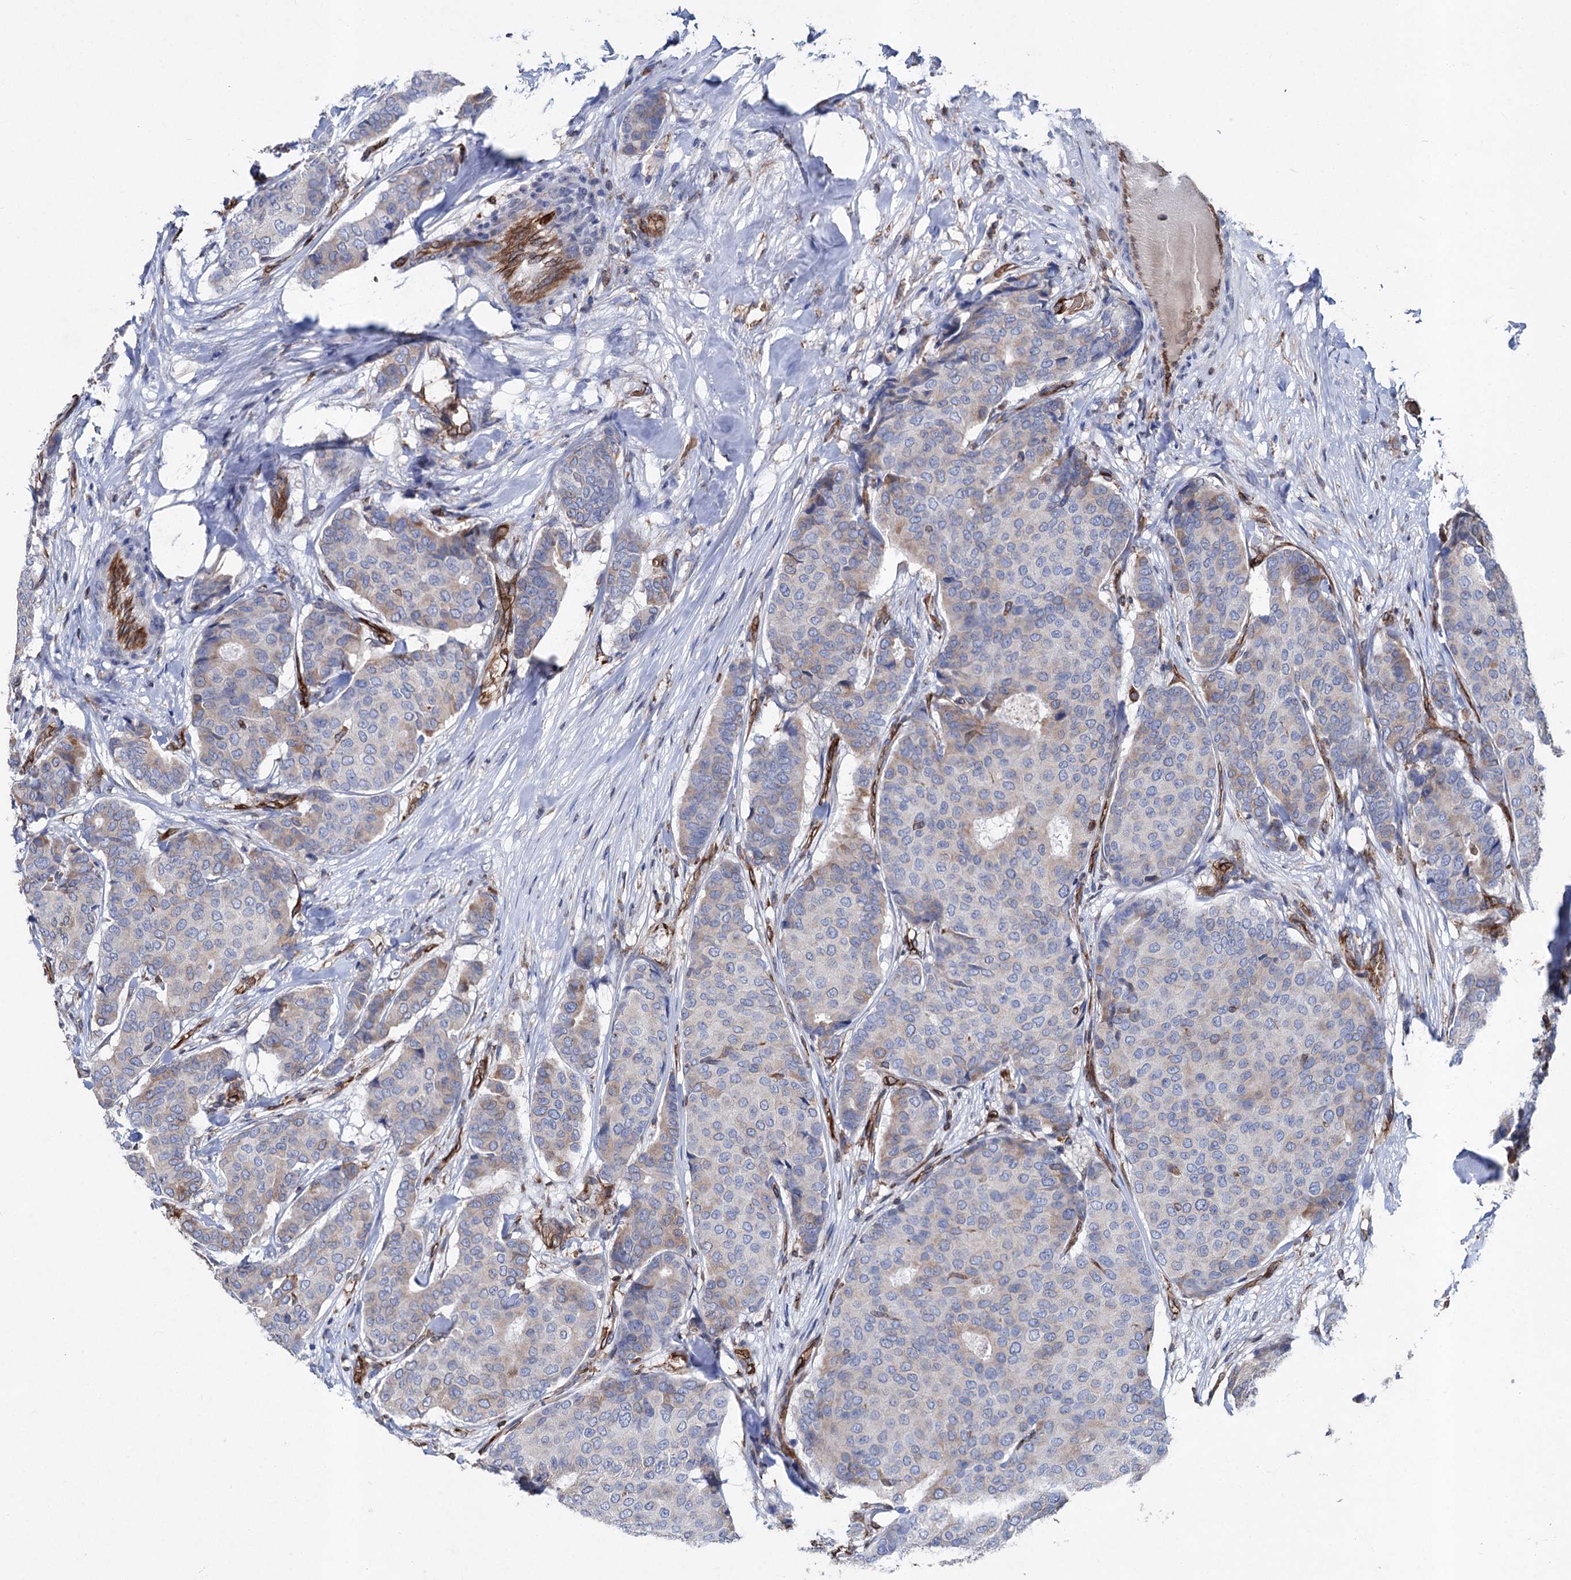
{"staining": {"intensity": "weak", "quantity": "<25%", "location": "cytoplasmic/membranous"}, "tissue": "breast cancer", "cell_type": "Tumor cells", "image_type": "cancer", "snomed": [{"axis": "morphology", "description": "Duct carcinoma"}, {"axis": "topography", "description": "Breast"}], "caption": "Breast cancer (invasive ductal carcinoma) was stained to show a protein in brown. There is no significant expression in tumor cells.", "gene": "STING1", "patient": {"sex": "female", "age": 75}}